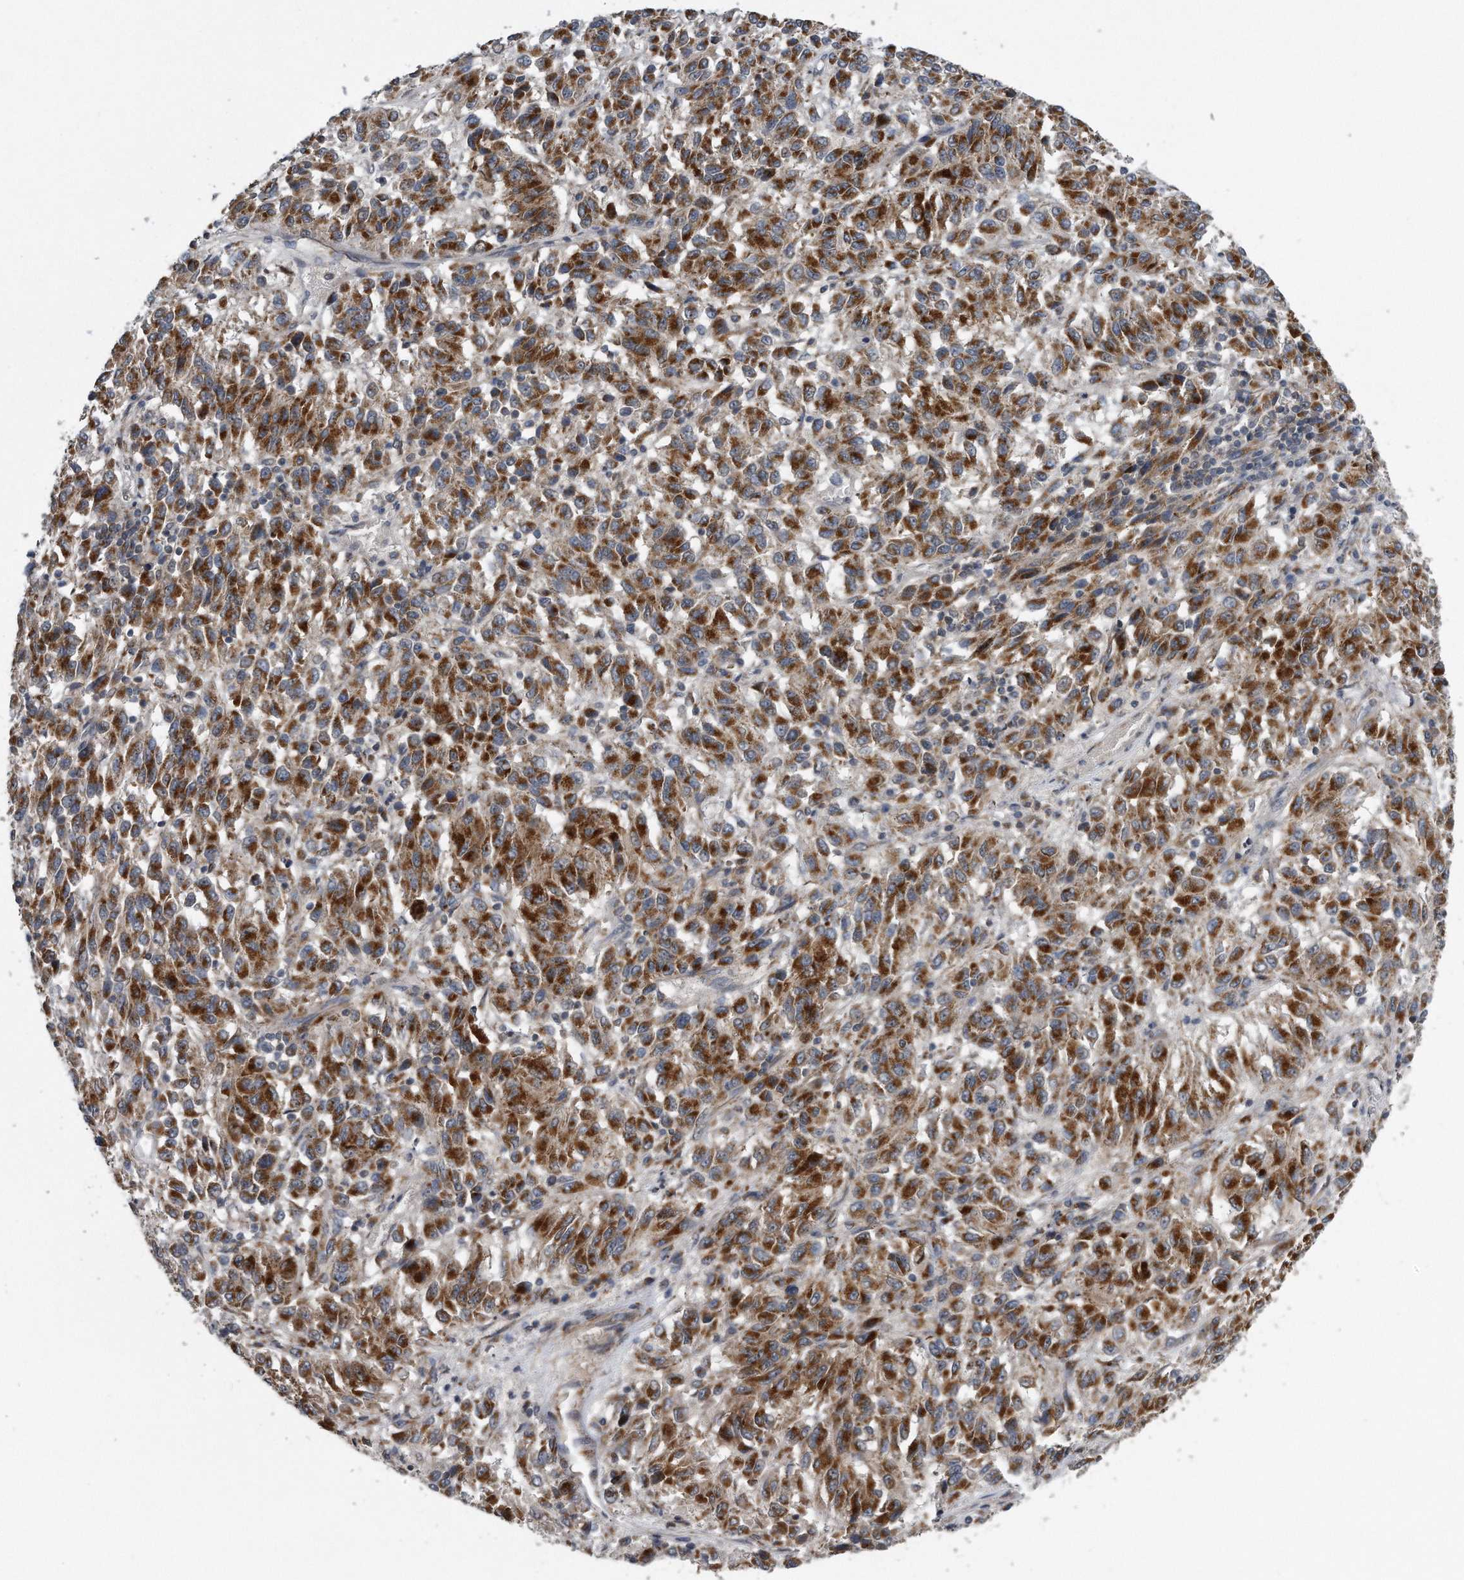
{"staining": {"intensity": "strong", "quantity": ">75%", "location": "cytoplasmic/membranous"}, "tissue": "melanoma", "cell_type": "Tumor cells", "image_type": "cancer", "snomed": [{"axis": "morphology", "description": "Malignant melanoma, Metastatic site"}, {"axis": "topography", "description": "Lung"}], "caption": "Brown immunohistochemical staining in human melanoma demonstrates strong cytoplasmic/membranous staining in approximately >75% of tumor cells.", "gene": "LYRM4", "patient": {"sex": "male", "age": 64}}